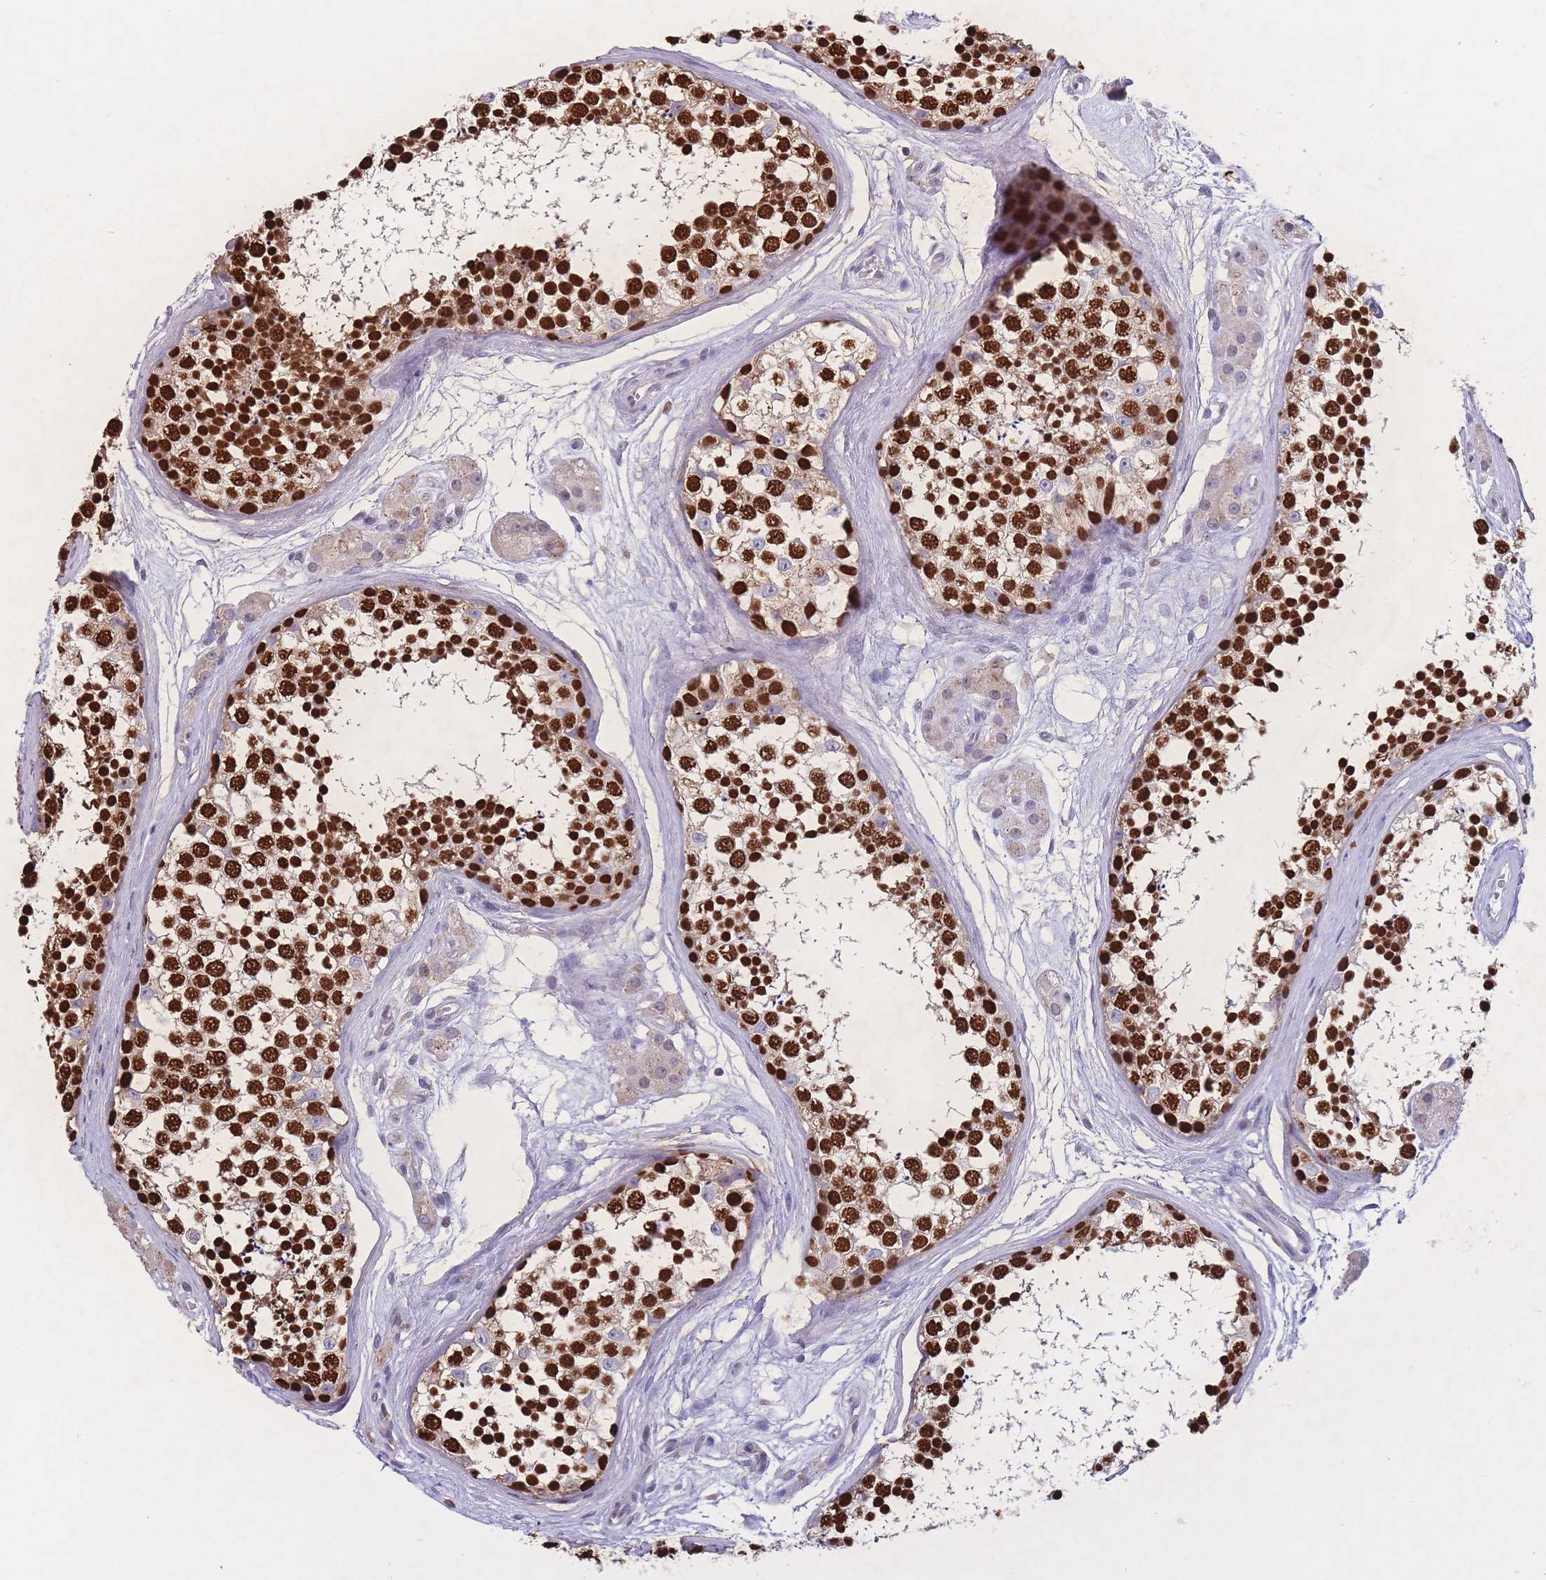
{"staining": {"intensity": "strong", "quantity": ">75%", "location": "nuclear"}, "tissue": "testis", "cell_type": "Cells in seminiferous ducts", "image_type": "normal", "snomed": [{"axis": "morphology", "description": "Normal tissue, NOS"}, {"axis": "topography", "description": "Testis"}], "caption": "Immunohistochemistry (IHC) of normal human testis exhibits high levels of strong nuclear staining in approximately >75% of cells in seminiferous ducts. (DAB (3,3'-diaminobenzidine) IHC with brightfield microscopy, high magnification).", "gene": "ZNF662", "patient": {"sex": "male", "age": 56}}